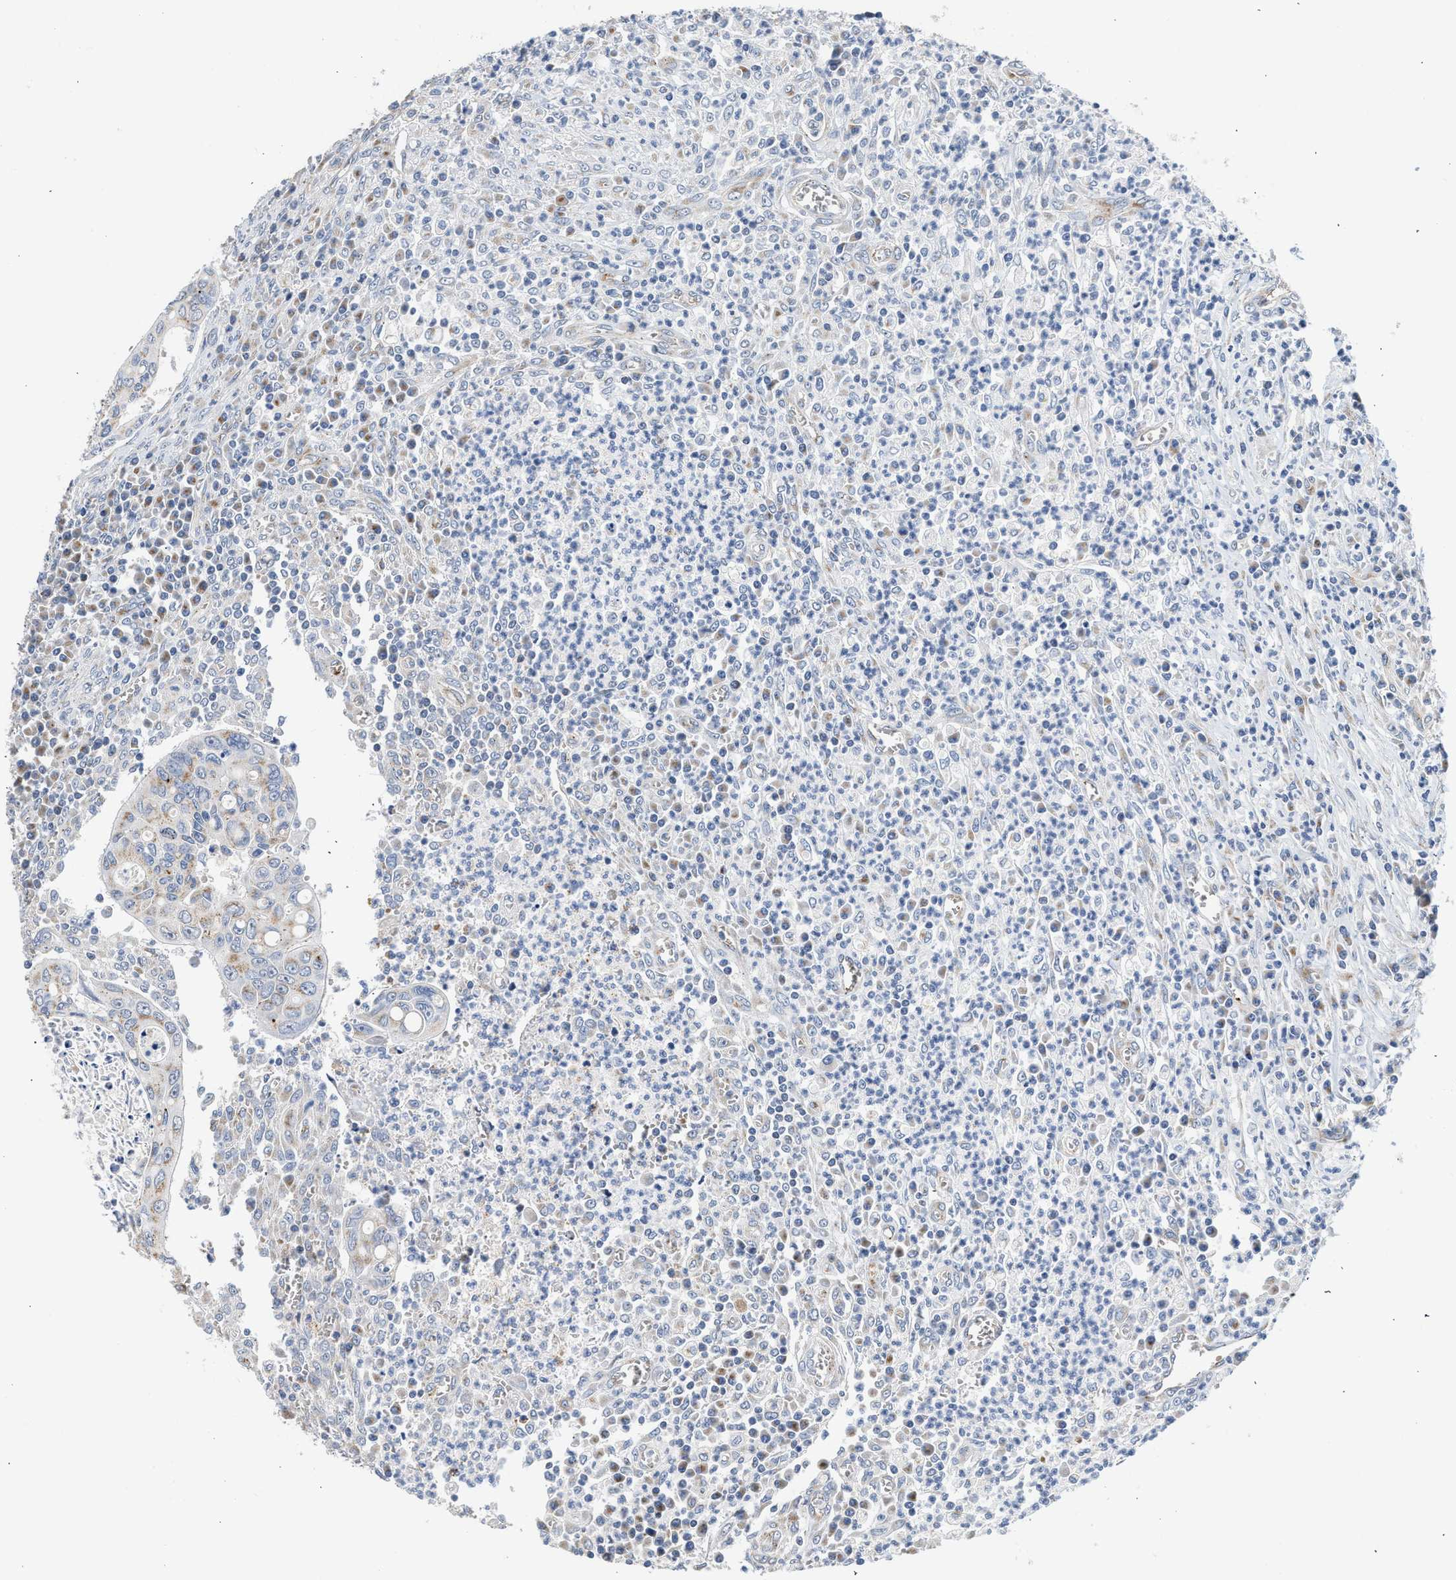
{"staining": {"intensity": "weak", "quantity": "<25%", "location": "cytoplasmic/membranous"}, "tissue": "colorectal cancer", "cell_type": "Tumor cells", "image_type": "cancer", "snomed": [{"axis": "morphology", "description": "Inflammation, NOS"}, {"axis": "morphology", "description": "Adenocarcinoma, NOS"}, {"axis": "topography", "description": "Colon"}], "caption": "This is an immunohistochemistry (IHC) histopathology image of human colorectal cancer (adenocarcinoma). There is no positivity in tumor cells.", "gene": "PIM1", "patient": {"sex": "male", "age": 72}}